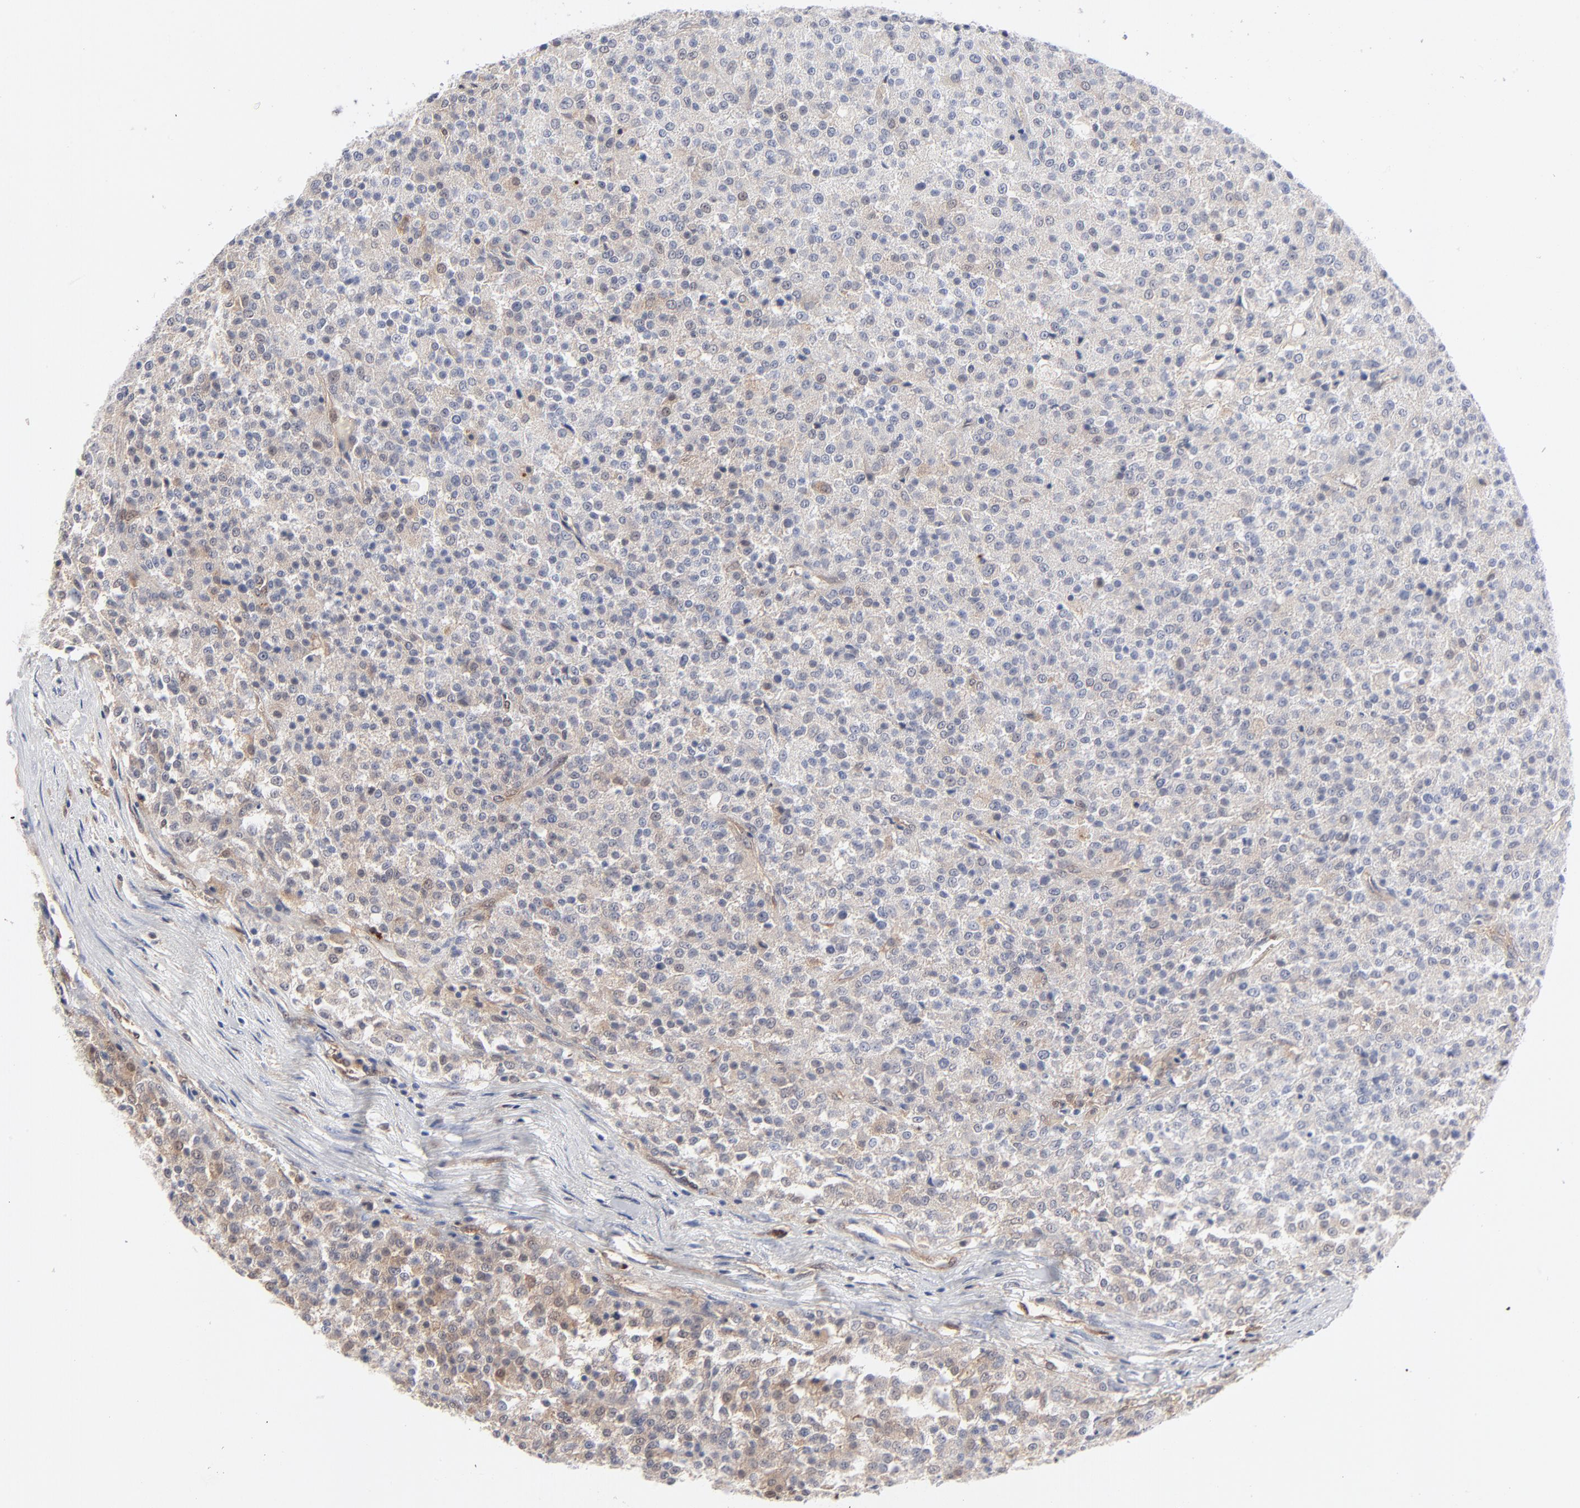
{"staining": {"intensity": "weak", "quantity": "25%-75%", "location": "cytoplasmic/membranous"}, "tissue": "testis cancer", "cell_type": "Tumor cells", "image_type": "cancer", "snomed": [{"axis": "morphology", "description": "Seminoma, NOS"}, {"axis": "topography", "description": "Testis"}], "caption": "Seminoma (testis) was stained to show a protein in brown. There is low levels of weak cytoplasmic/membranous expression in approximately 25%-75% of tumor cells.", "gene": "ARRB1", "patient": {"sex": "male", "age": 59}}